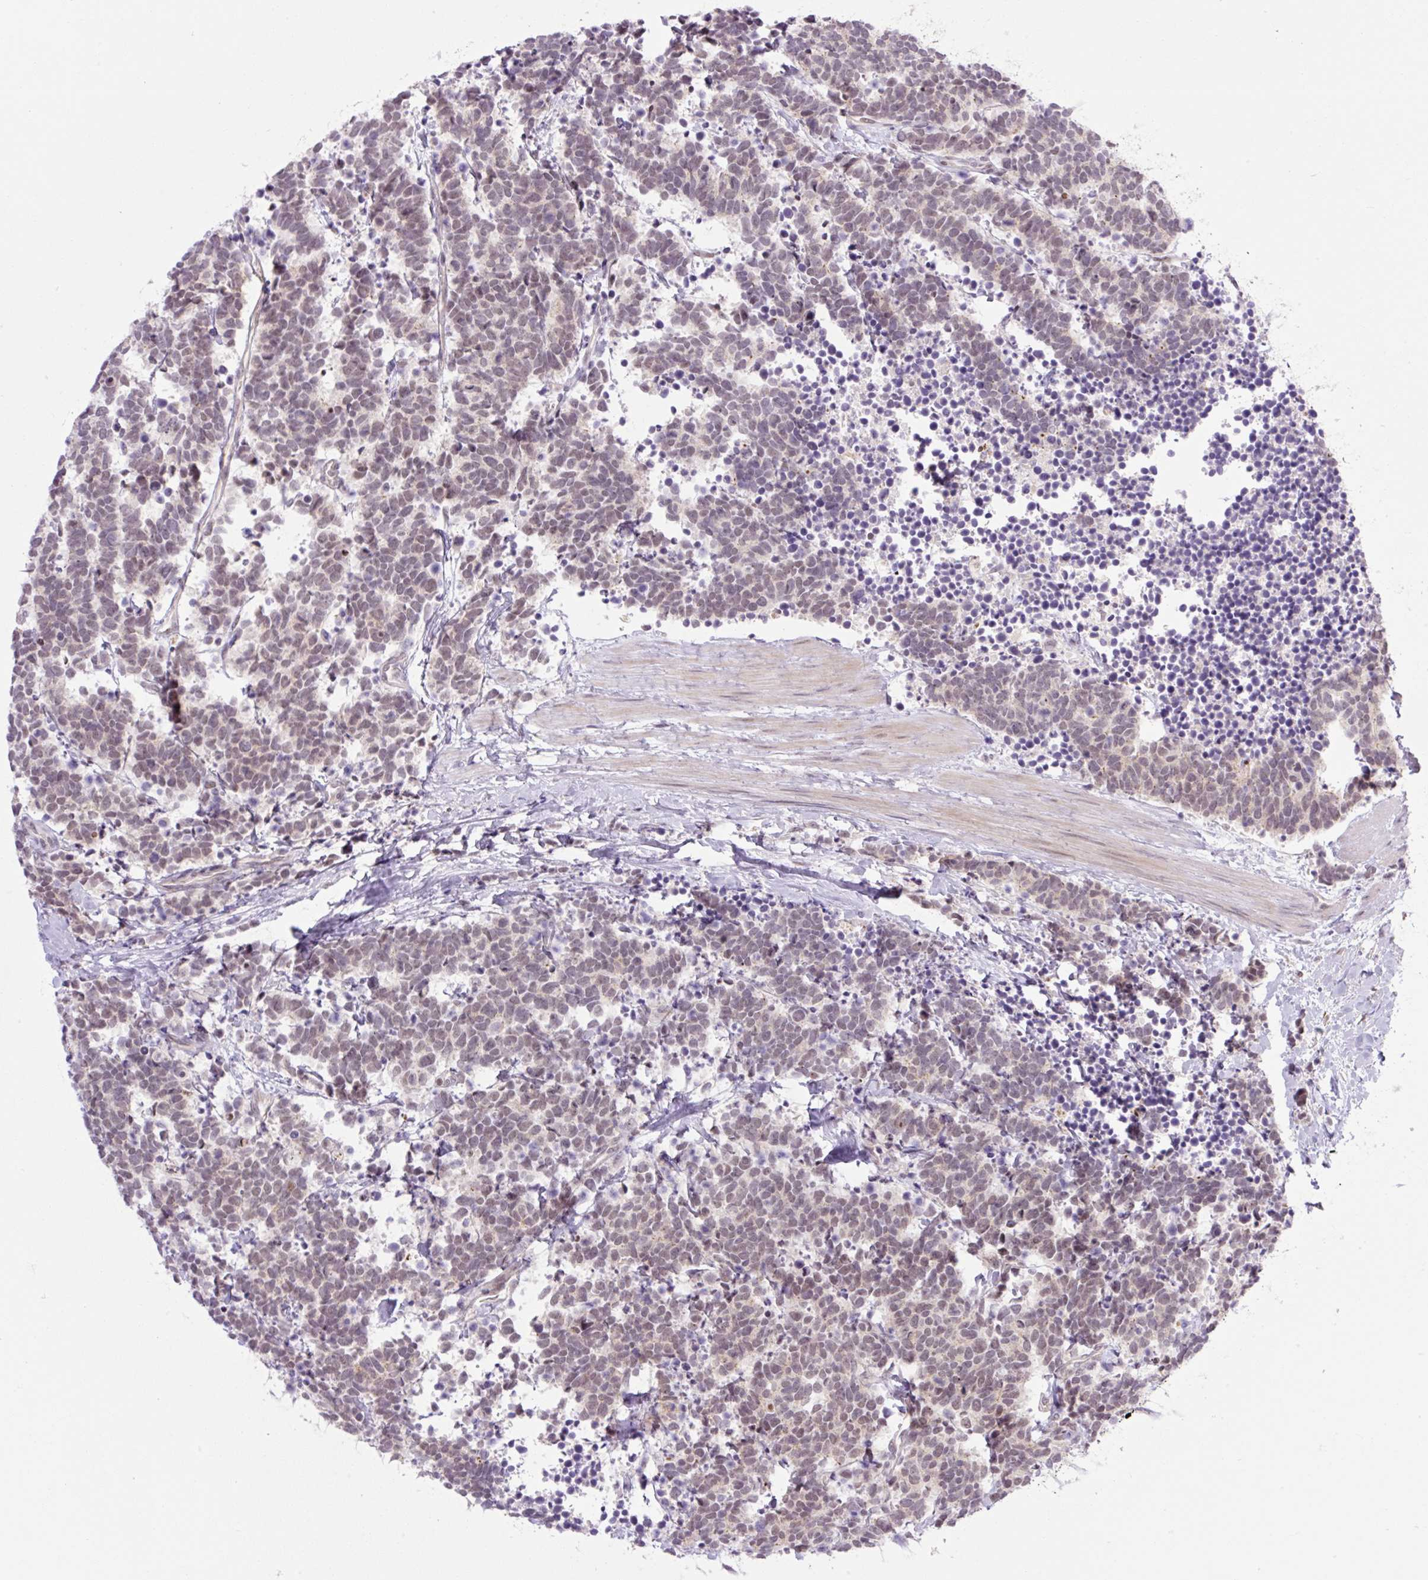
{"staining": {"intensity": "weak", "quantity": "25%-75%", "location": "cytoplasmic/membranous"}, "tissue": "carcinoid", "cell_type": "Tumor cells", "image_type": "cancer", "snomed": [{"axis": "morphology", "description": "Carcinoma, NOS"}, {"axis": "morphology", "description": "Carcinoid, malignant, NOS"}, {"axis": "topography", "description": "Prostate"}], "caption": "This micrograph exhibits malignant carcinoid stained with immunohistochemistry to label a protein in brown. The cytoplasmic/membranous of tumor cells show weak positivity for the protein. Nuclei are counter-stained blue.", "gene": "ICE1", "patient": {"sex": "male", "age": 57}}